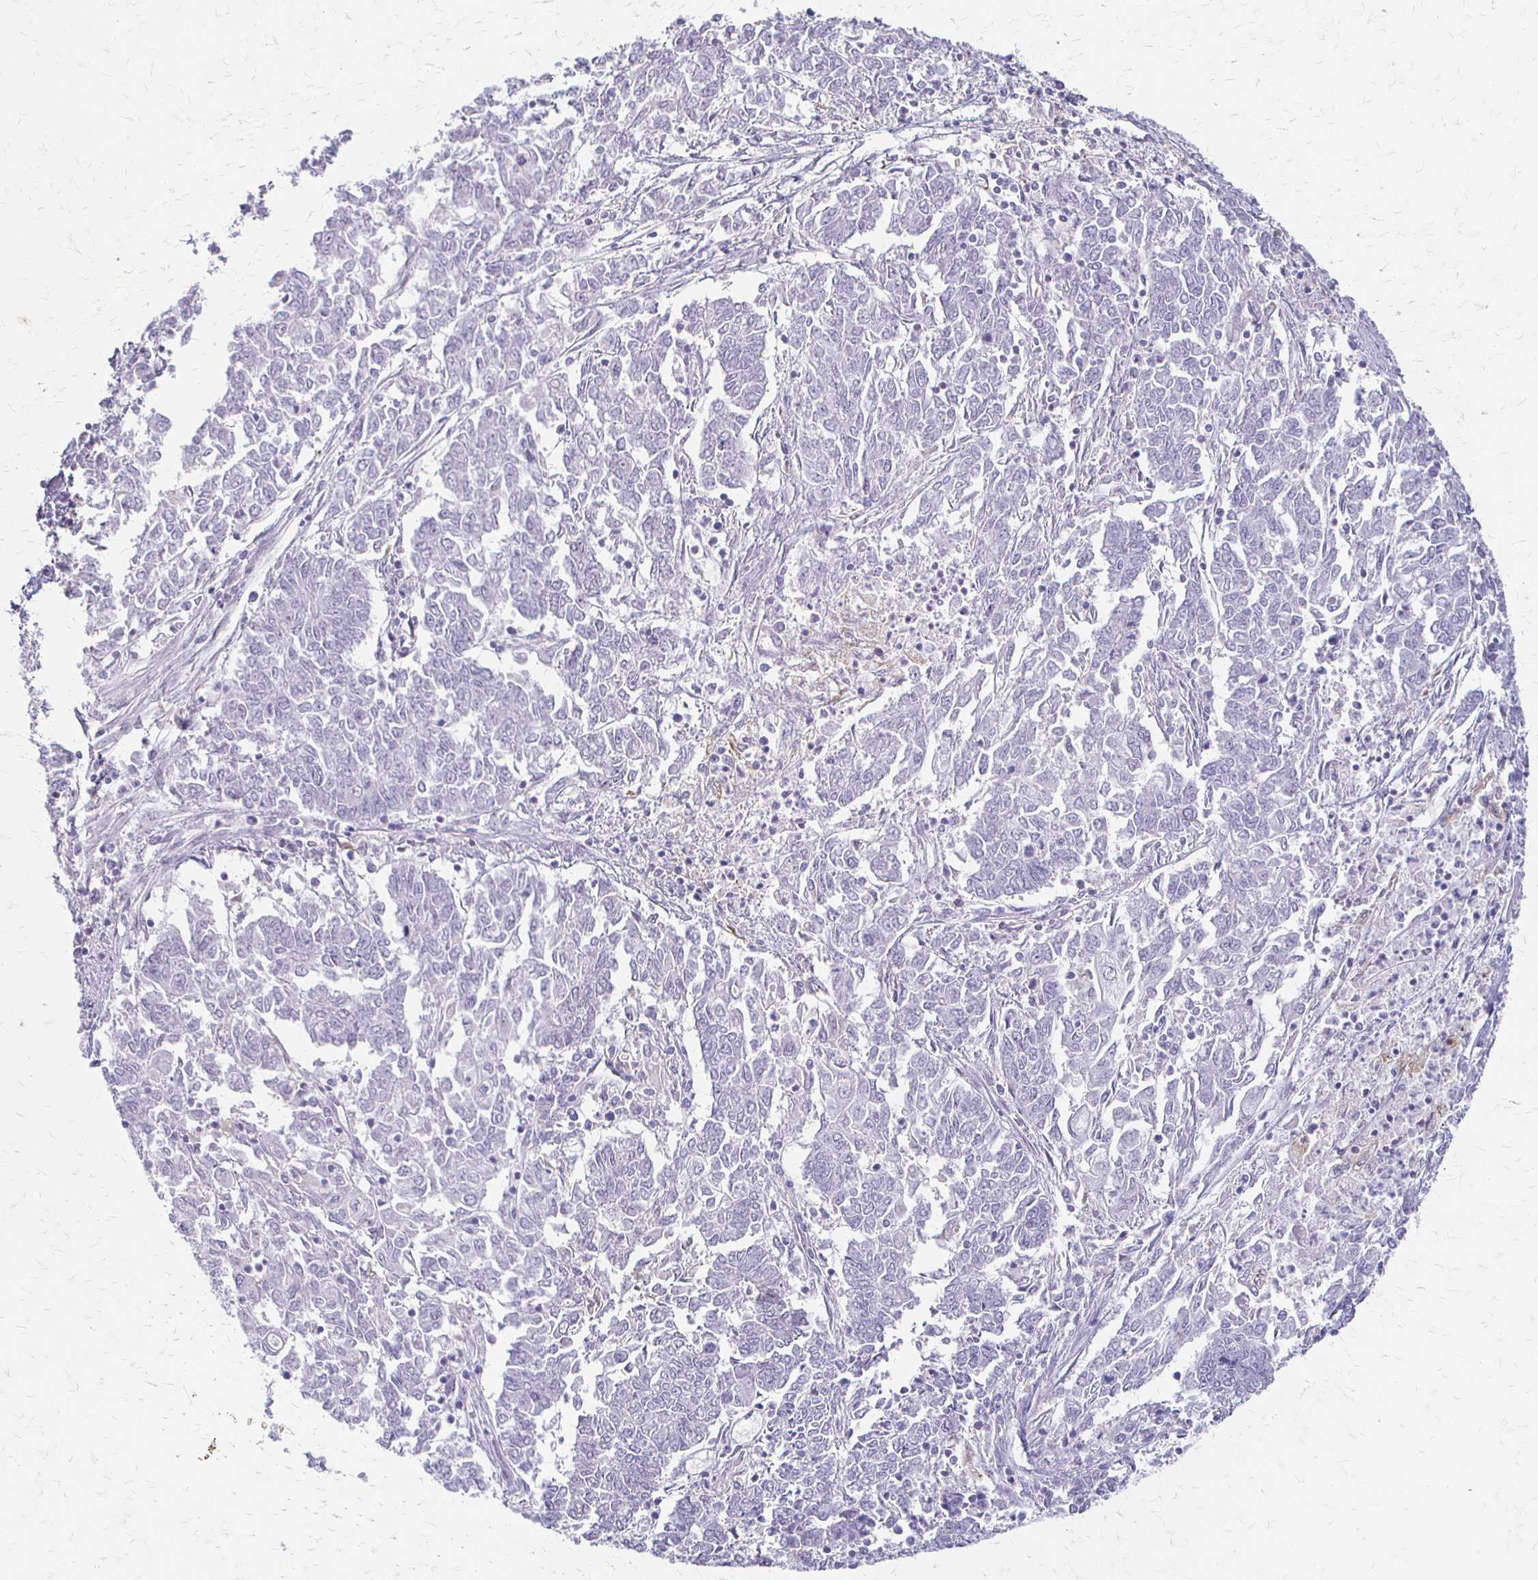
{"staining": {"intensity": "negative", "quantity": "none", "location": "none"}, "tissue": "endometrial cancer", "cell_type": "Tumor cells", "image_type": "cancer", "snomed": [{"axis": "morphology", "description": "Adenocarcinoma, NOS"}, {"axis": "topography", "description": "Endometrium"}], "caption": "Protein analysis of adenocarcinoma (endometrial) reveals no significant expression in tumor cells.", "gene": "ACP5", "patient": {"sex": "female", "age": 54}}